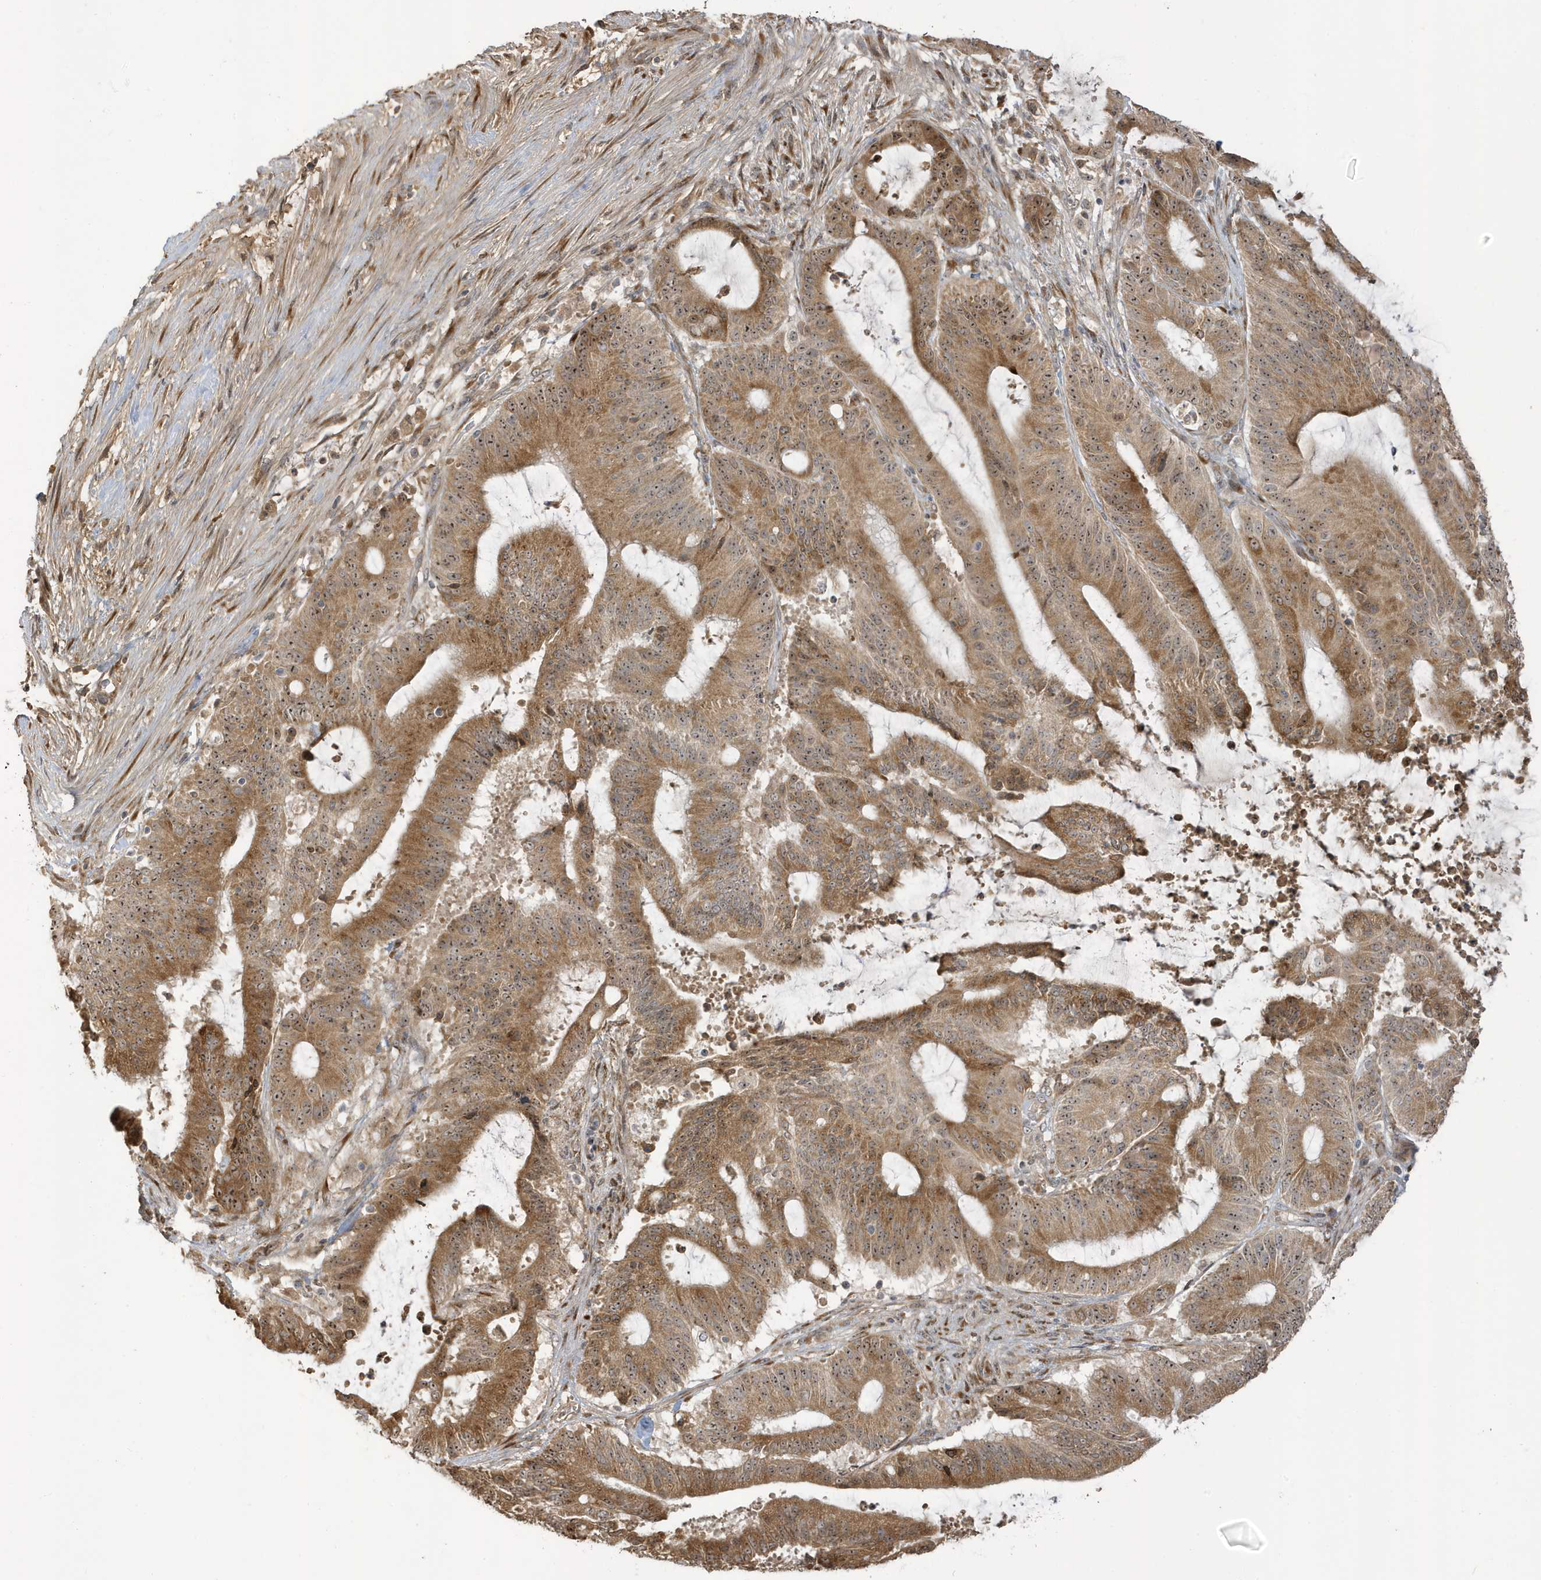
{"staining": {"intensity": "moderate", "quantity": ">75%", "location": "cytoplasmic/membranous,nuclear"}, "tissue": "liver cancer", "cell_type": "Tumor cells", "image_type": "cancer", "snomed": [{"axis": "morphology", "description": "Normal tissue, NOS"}, {"axis": "morphology", "description": "Cholangiocarcinoma"}, {"axis": "topography", "description": "Liver"}, {"axis": "topography", "description": "Peripheral nerve tissue"}], "caption": "Immunohistochemical staining of liver cancer reveals medium levels of moderate cytoplasmic/membranous and nuclear expression in approximately >75% of tumor cells.", "gene": "ECM2", "patient": {"sex": "female", "age": 73}}